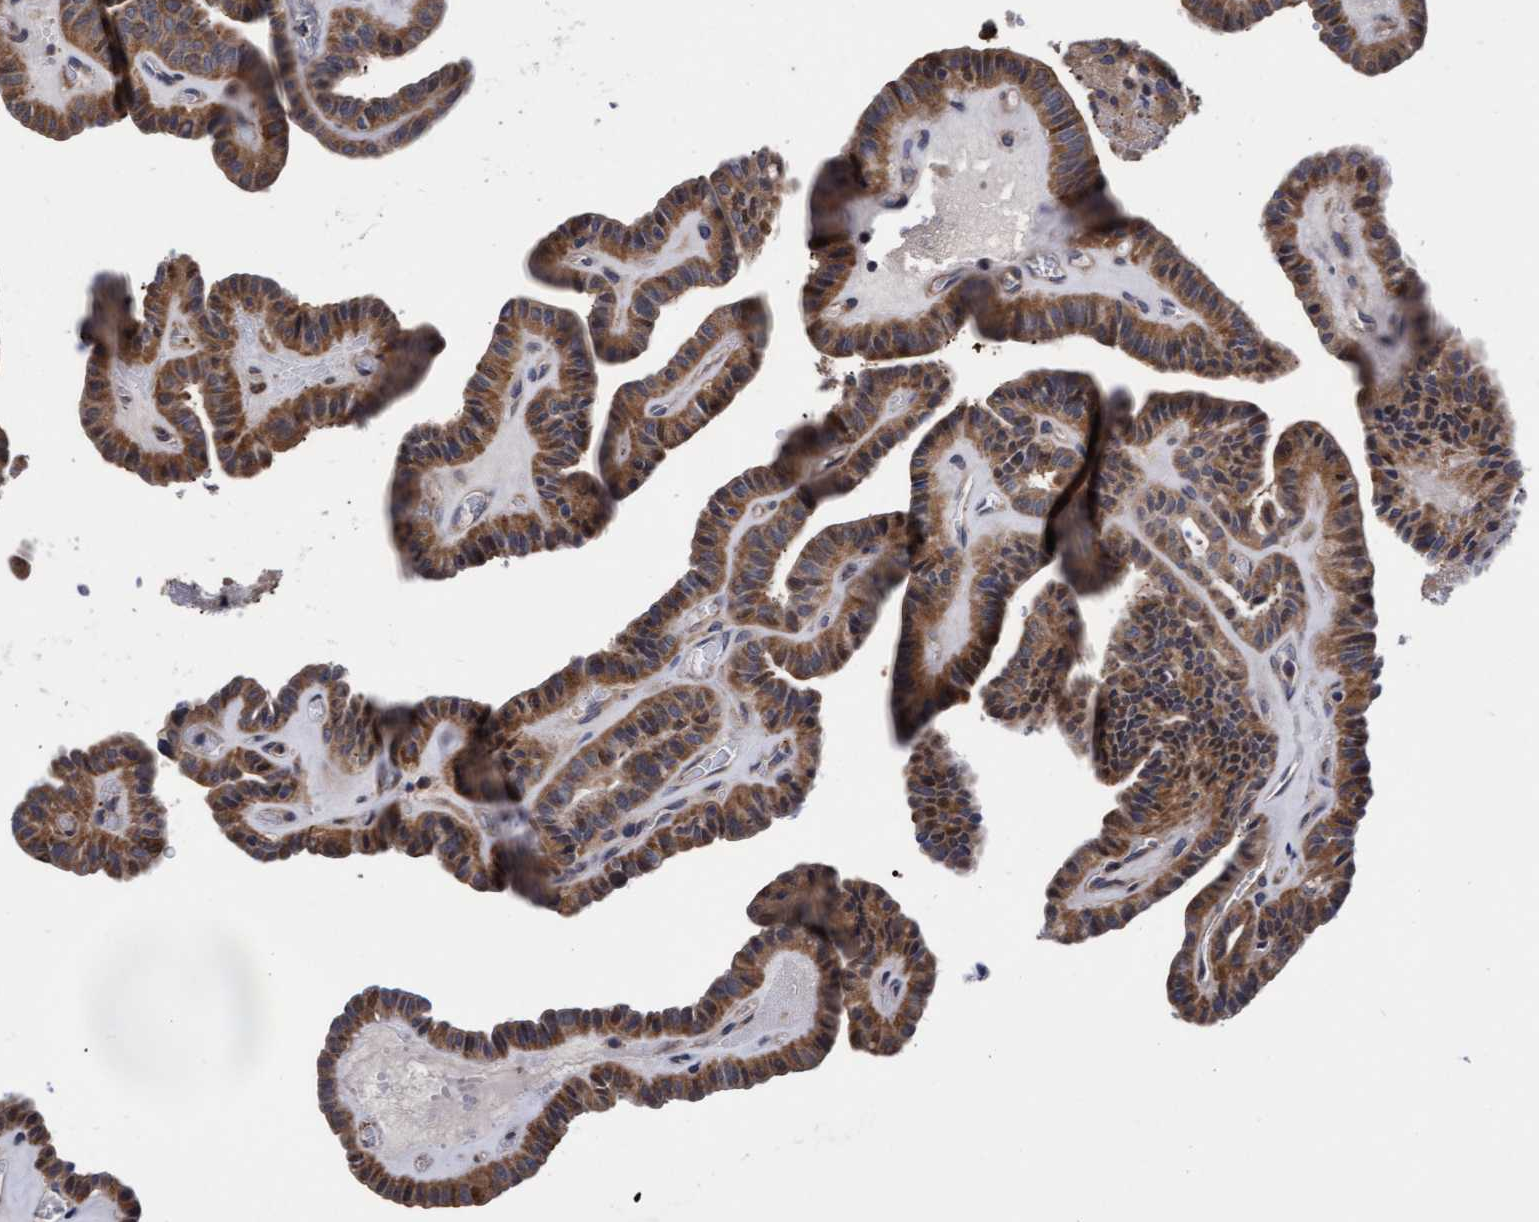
{"staining": {"intensity": "moderate", "quantity": ">75%", "location": "cytoplasmic/membranous"}, "tissue": "thyroid cancer", "cell_type": "Tumor cells", "image_type": "cancer", "snomed": [{"axis": "morphology", "description": "Papillary adenocarcinoma, NOS"}, {"axis": "topography", "description": "Thyroid gland"}], "caption": "Immunohistochemistry (IHC) histopathology image of neoplastic tissue: thyroid cancer (papillary adenocarcinoma) stained using immunohistochemistry (IHC) exhibits medium levels of moderate protein expression localized specifically in the cytoplasmic/membranous of tumor cells, appearing as a cytoplasmic/membranous brown color.", "gene": "EFCAB13", "patient": {"sex": "male", "age": 77}}